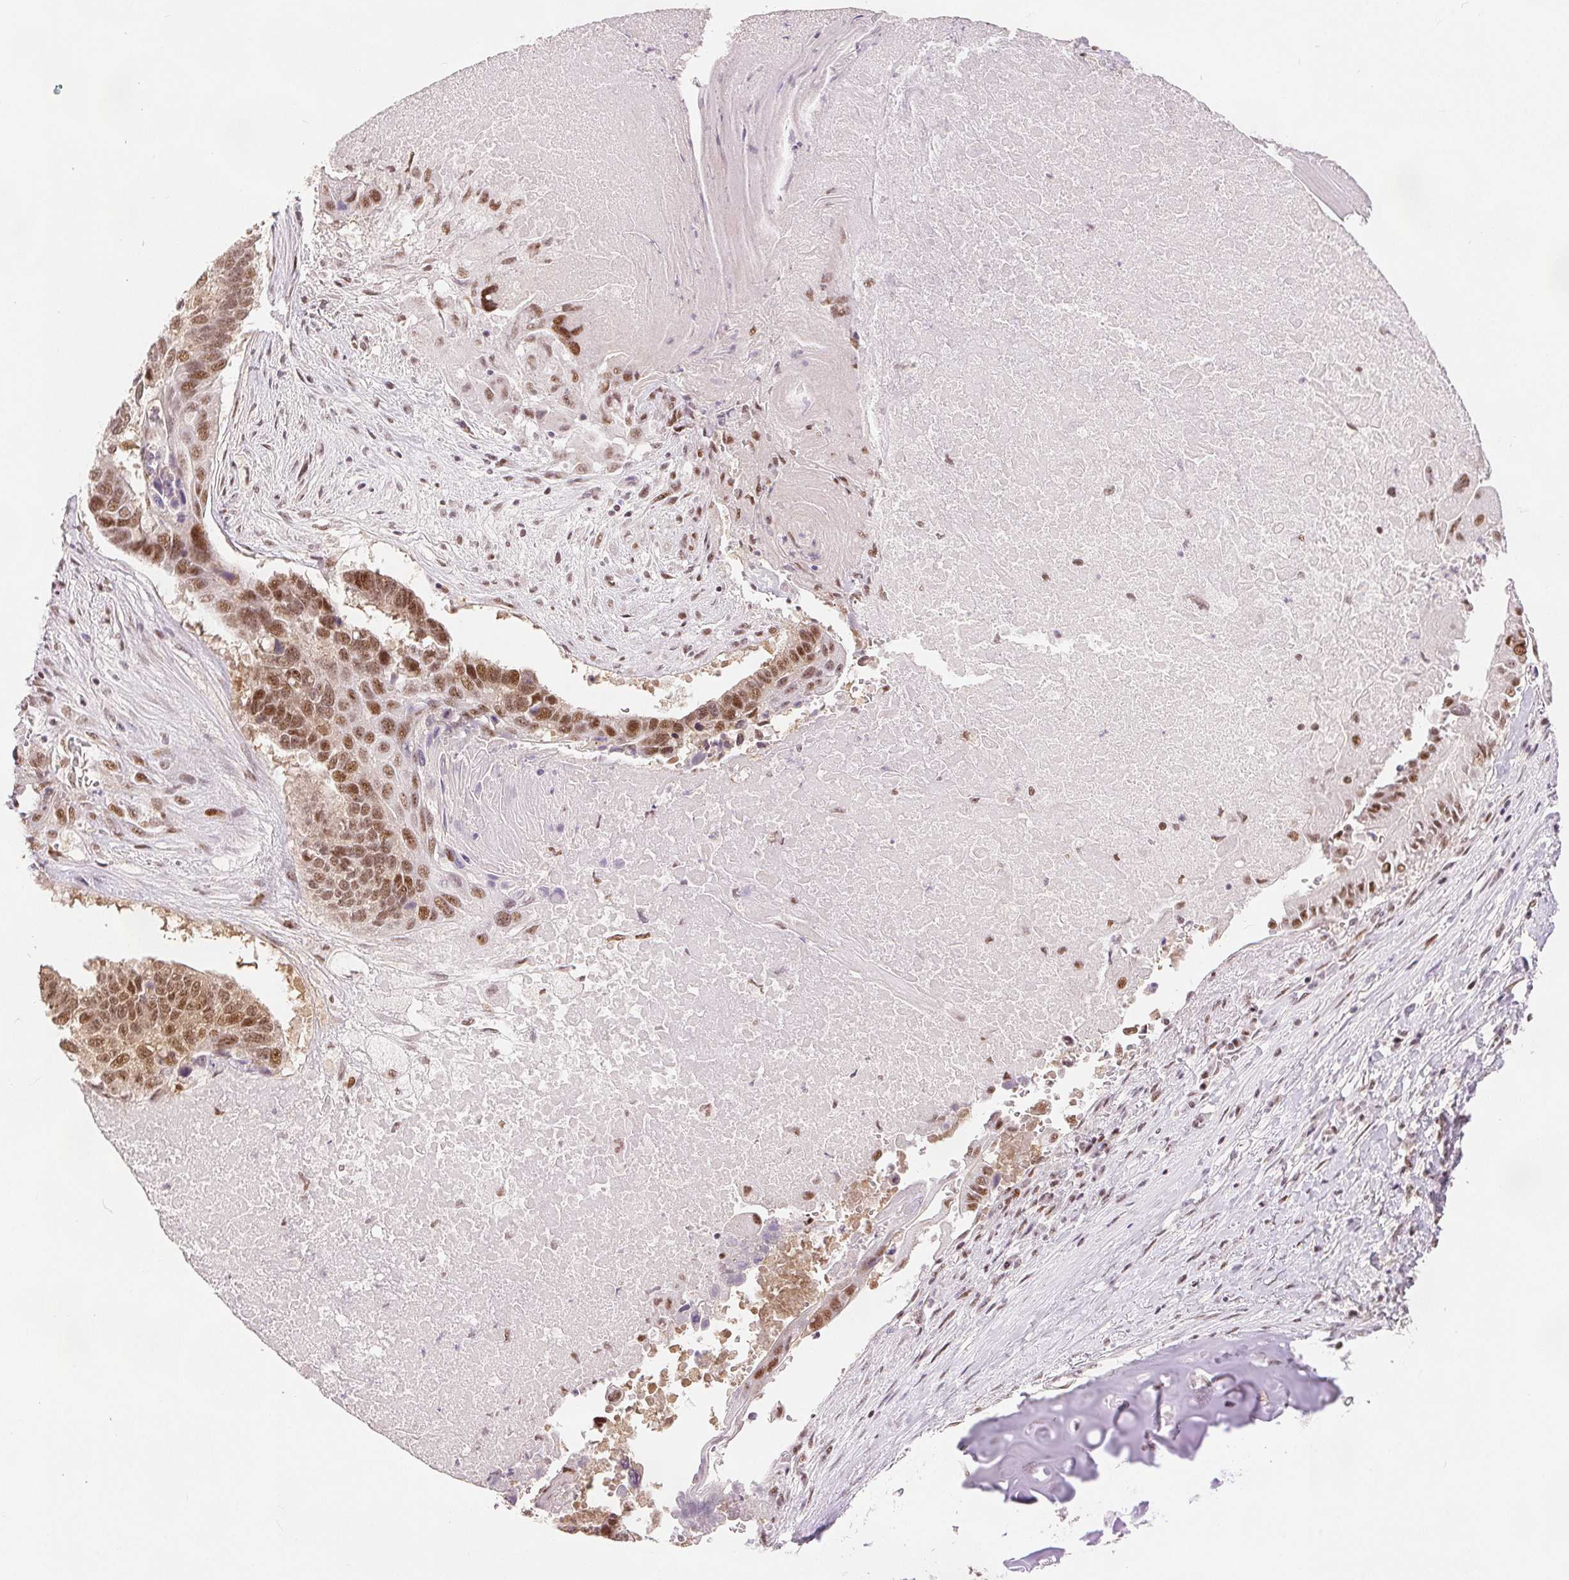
{"staining": {"intensity": "moderate", "quantity": ">75%", "location": "nuclear"}, "tissue": "lung cancer", "cell_type": "Tumor cells", "image_type": "cancer", "snomed": [{"axis": "morphology", "description": "Squamous cell carcinoma, NOS"}, {"axis": "topography", "description": "Lung"}], "caption": "There is medium levels of moderate nuclear expression in tumor cells of lung cancer, as demonstrated by immunohistochemical staining (brown color).", "gene": "ZNF703", "patient": {"sex": "male", "age": 73}}